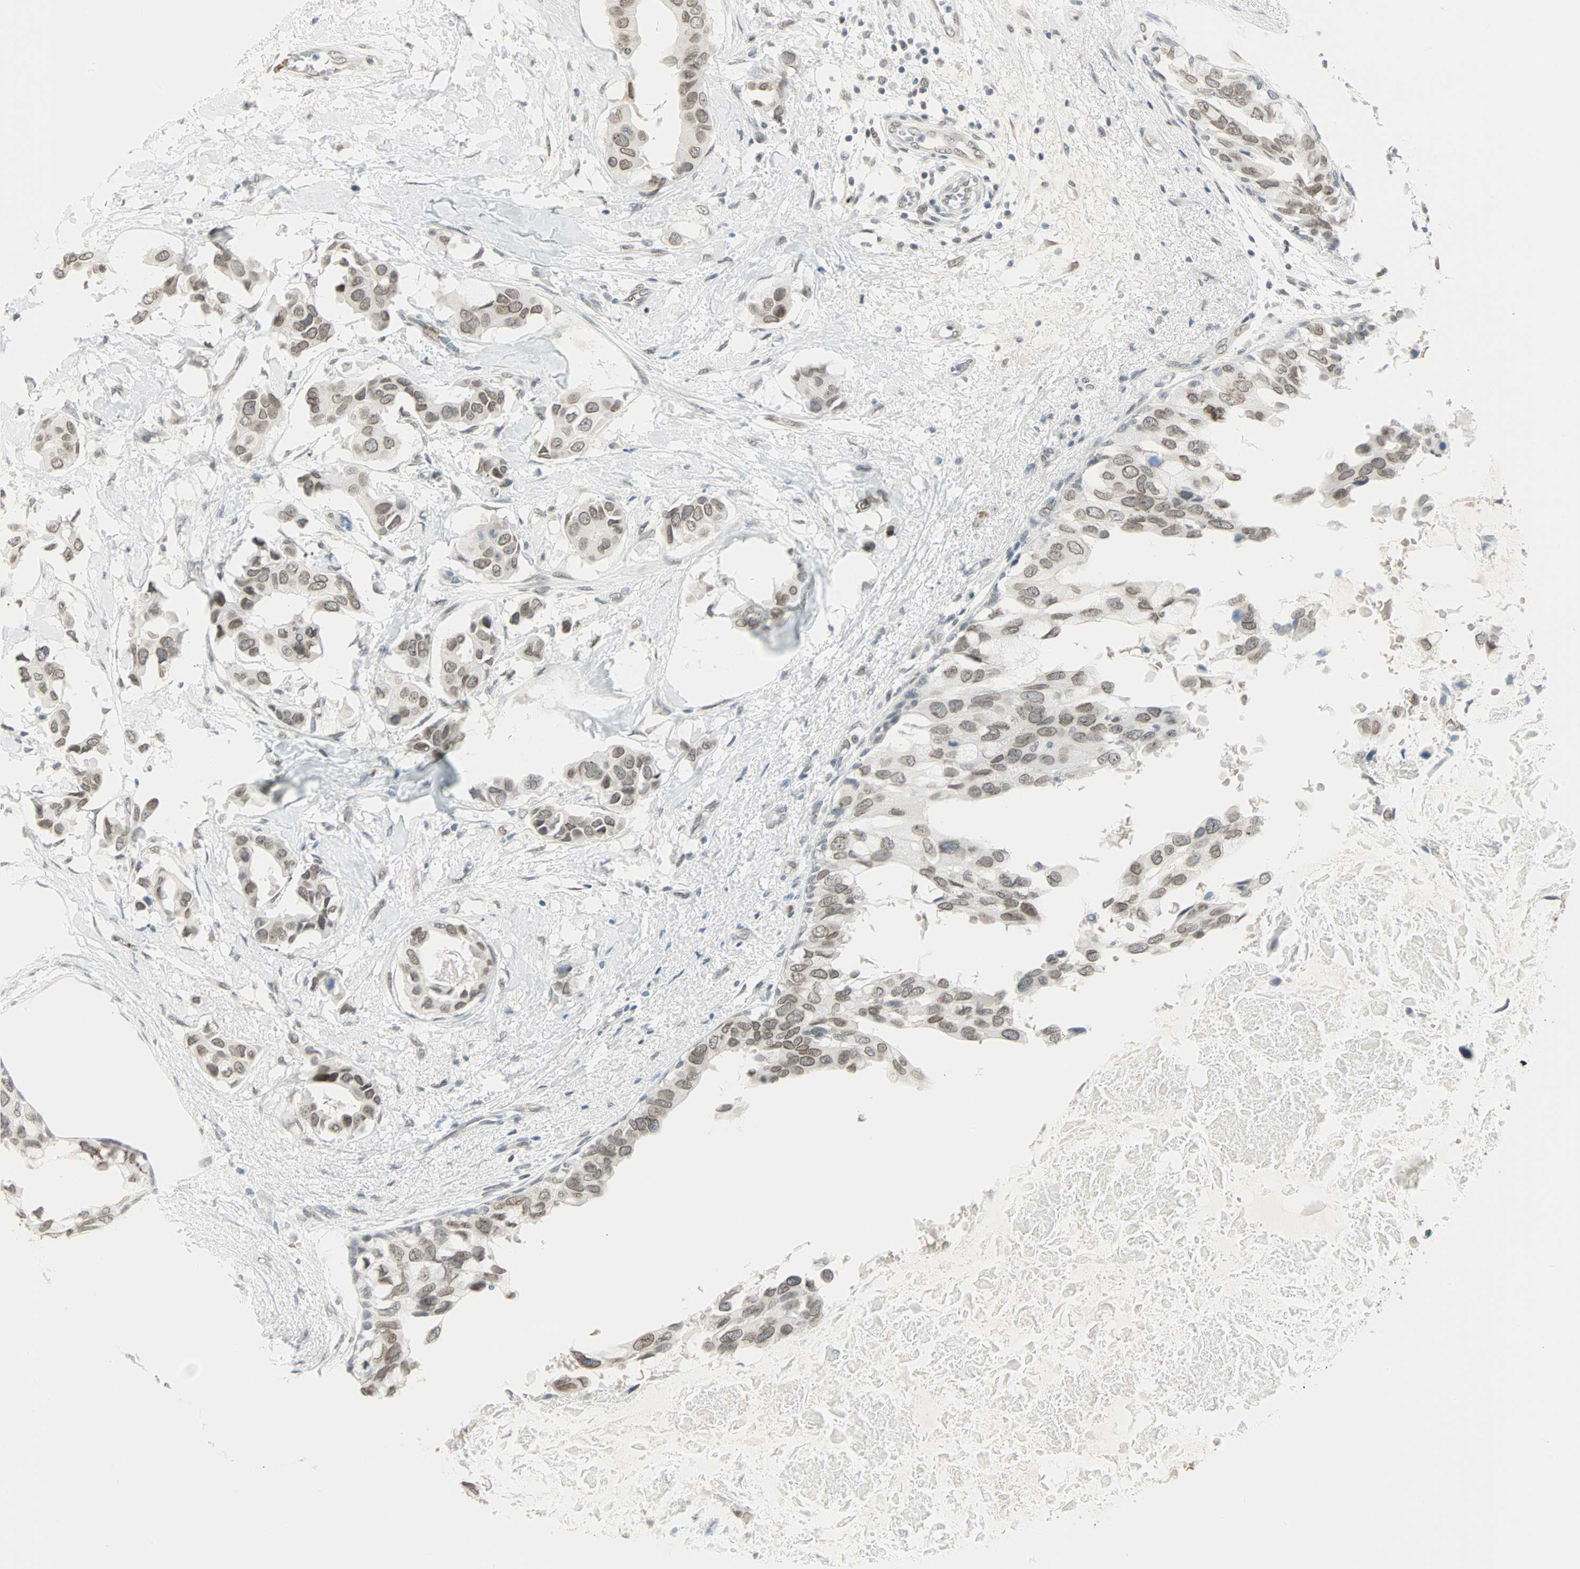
{"staining": {"intensity": "weak", "quantity": ">75%", "location": "cytoplasmic/membranous,nuclear"}, "tissue": "breast cancer", "cell_type": "Tumor cells", "image_type": "cancer", "snomed": [{"axis": "morphology", "description": "Duct carcinoma"}, {"axis": "topography", "description": "Breast"}], "caption": "IHC micrograph of neoplastic tissue: human breast intraductal carcinoma stained using immunohistochemistry (IHC) reveals low levels of weak protein expression localized specifically in the cytoplasmic/membranous and nuclear of tumor cells, appearing as a cytoplasmic/membranous and nuclear brown color.", "gene": "BCAN", "patient": {"sex": "female", "age": 40}}